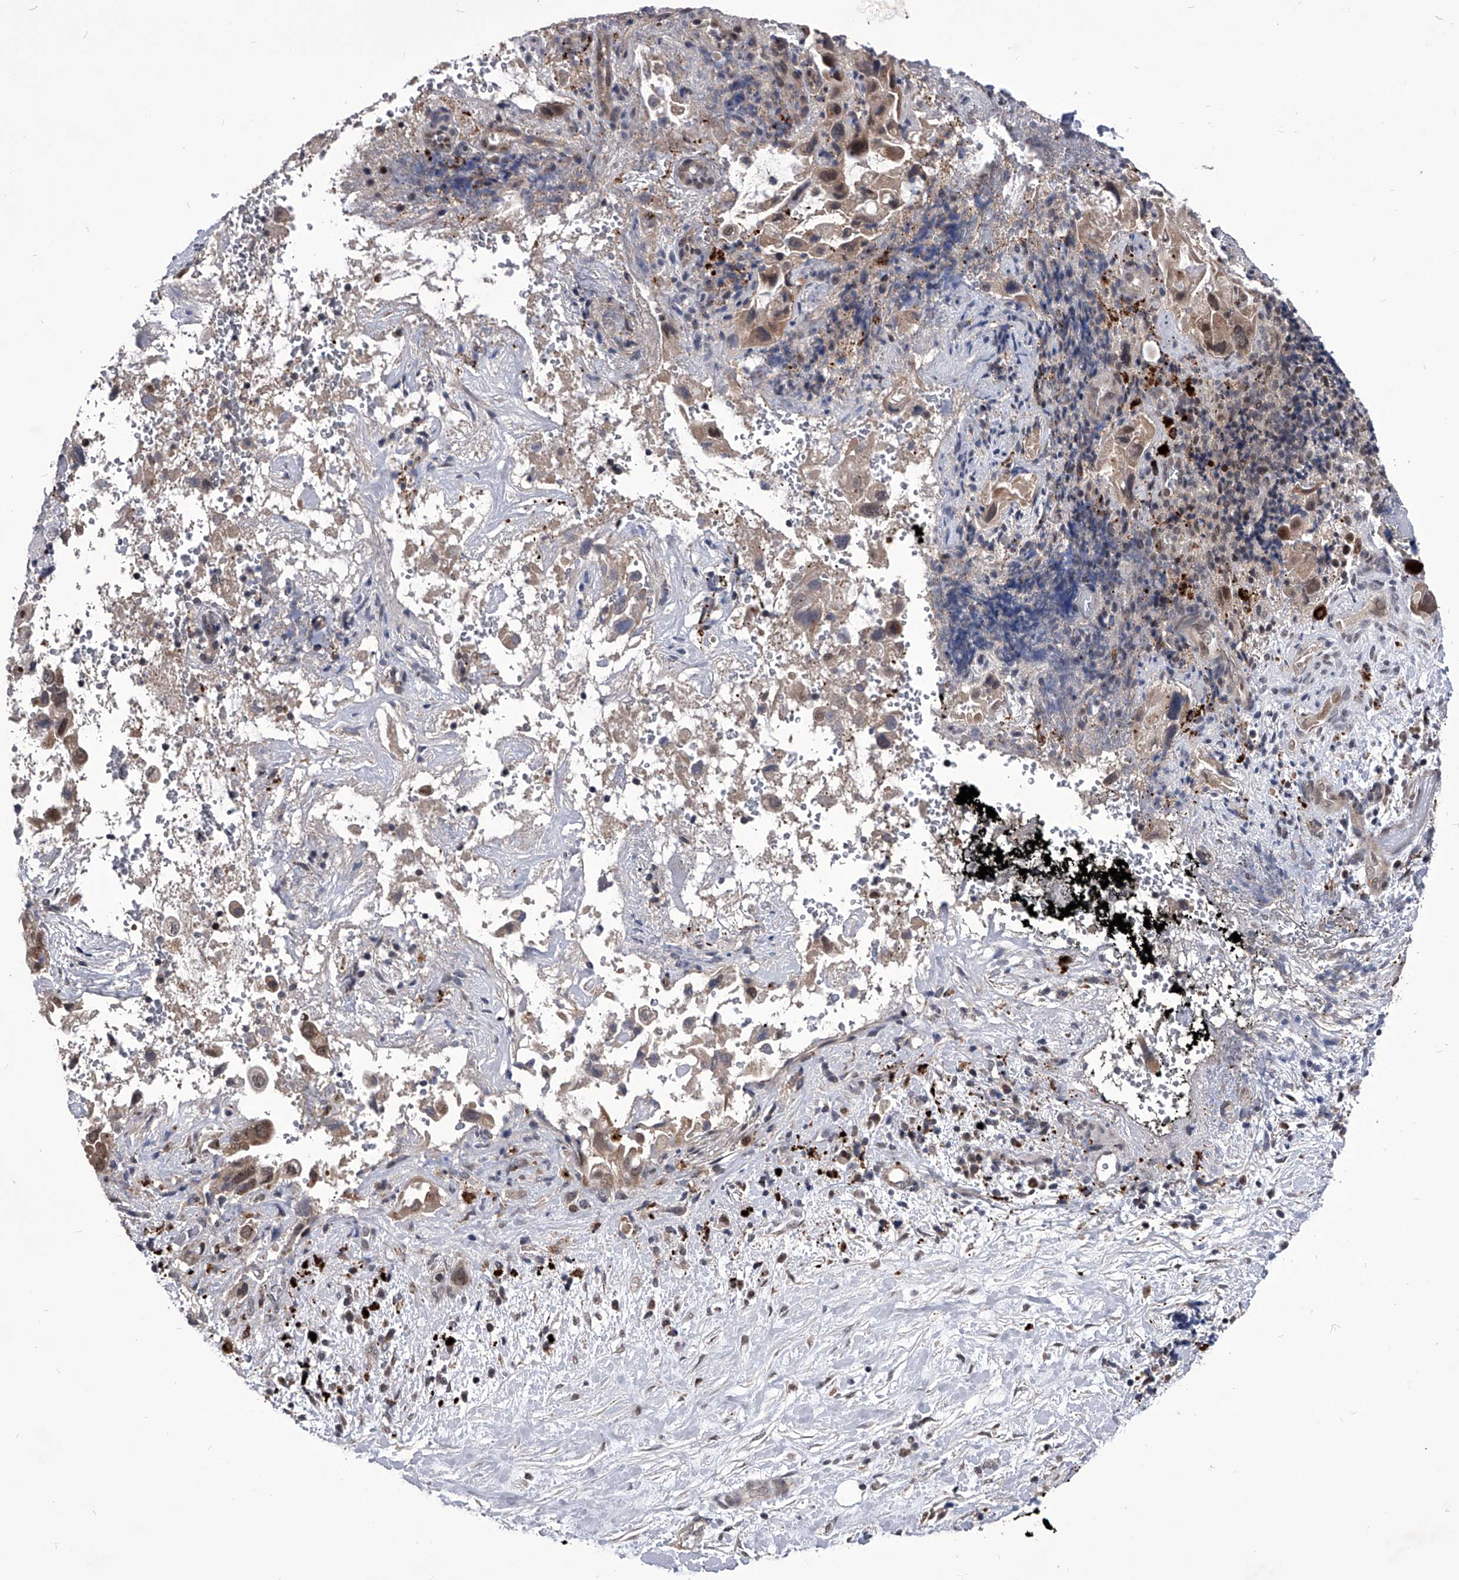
{"staining": {"intensity": "weak", "quantity": ">75%", "location": "cytoplasmic/membranous,nuclear"}, "tissue": "pancreatic cancer", "cell_type": "Tumor cells", "image_type": "cancer", "snomed": [{"axis": "morphology", "description": "Inflammation, NOS"}, {"axis": "morphology", "description": "Adenocarcinoma, NOS"}, {"axis": "topography", "description": "Pancreas"}], "caption": "Brown immunohistochemical staining in adenocarcinoma (pancreatic) exhibits weak cytoplasmic/membranous and nuclear expression in about >75% of tumor cells.", "gene": "CMTR1", "patient": {"sex": "female", "age": 56}}